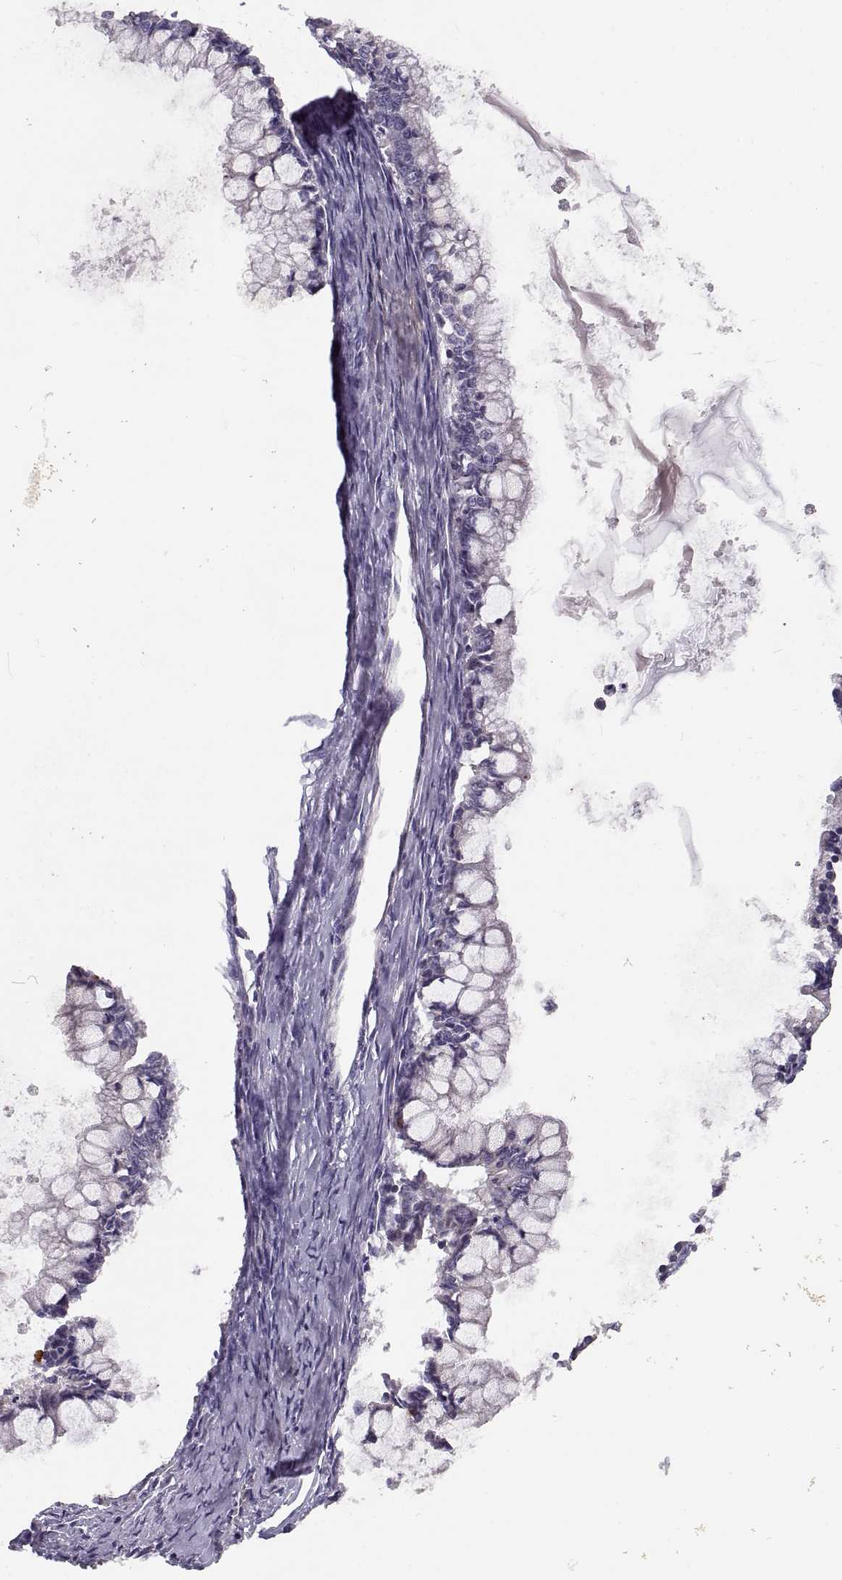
{"staining": {"intensity": "negative", "quantity": "none", "location": "none"}, "tissue": "ovarian cancer", "cell_type": "Tumor cells", "image_type": "cancer", "snomed": [{"axis": "morphology", "description": "Cystadenocarcinoma, mucinous, NOS"}, {"axis": "topography", "description": "Ovary"}], "caption": "Tumor cells are negative for protein expression in human mucinous cystadenocarcinoma (ovarian). (Brightfield microscopy of DAB immunohistochemistry (IHC) at high magnification).", "gene": "TMEM145", "patient": {"sex": "female", "age": 67}}